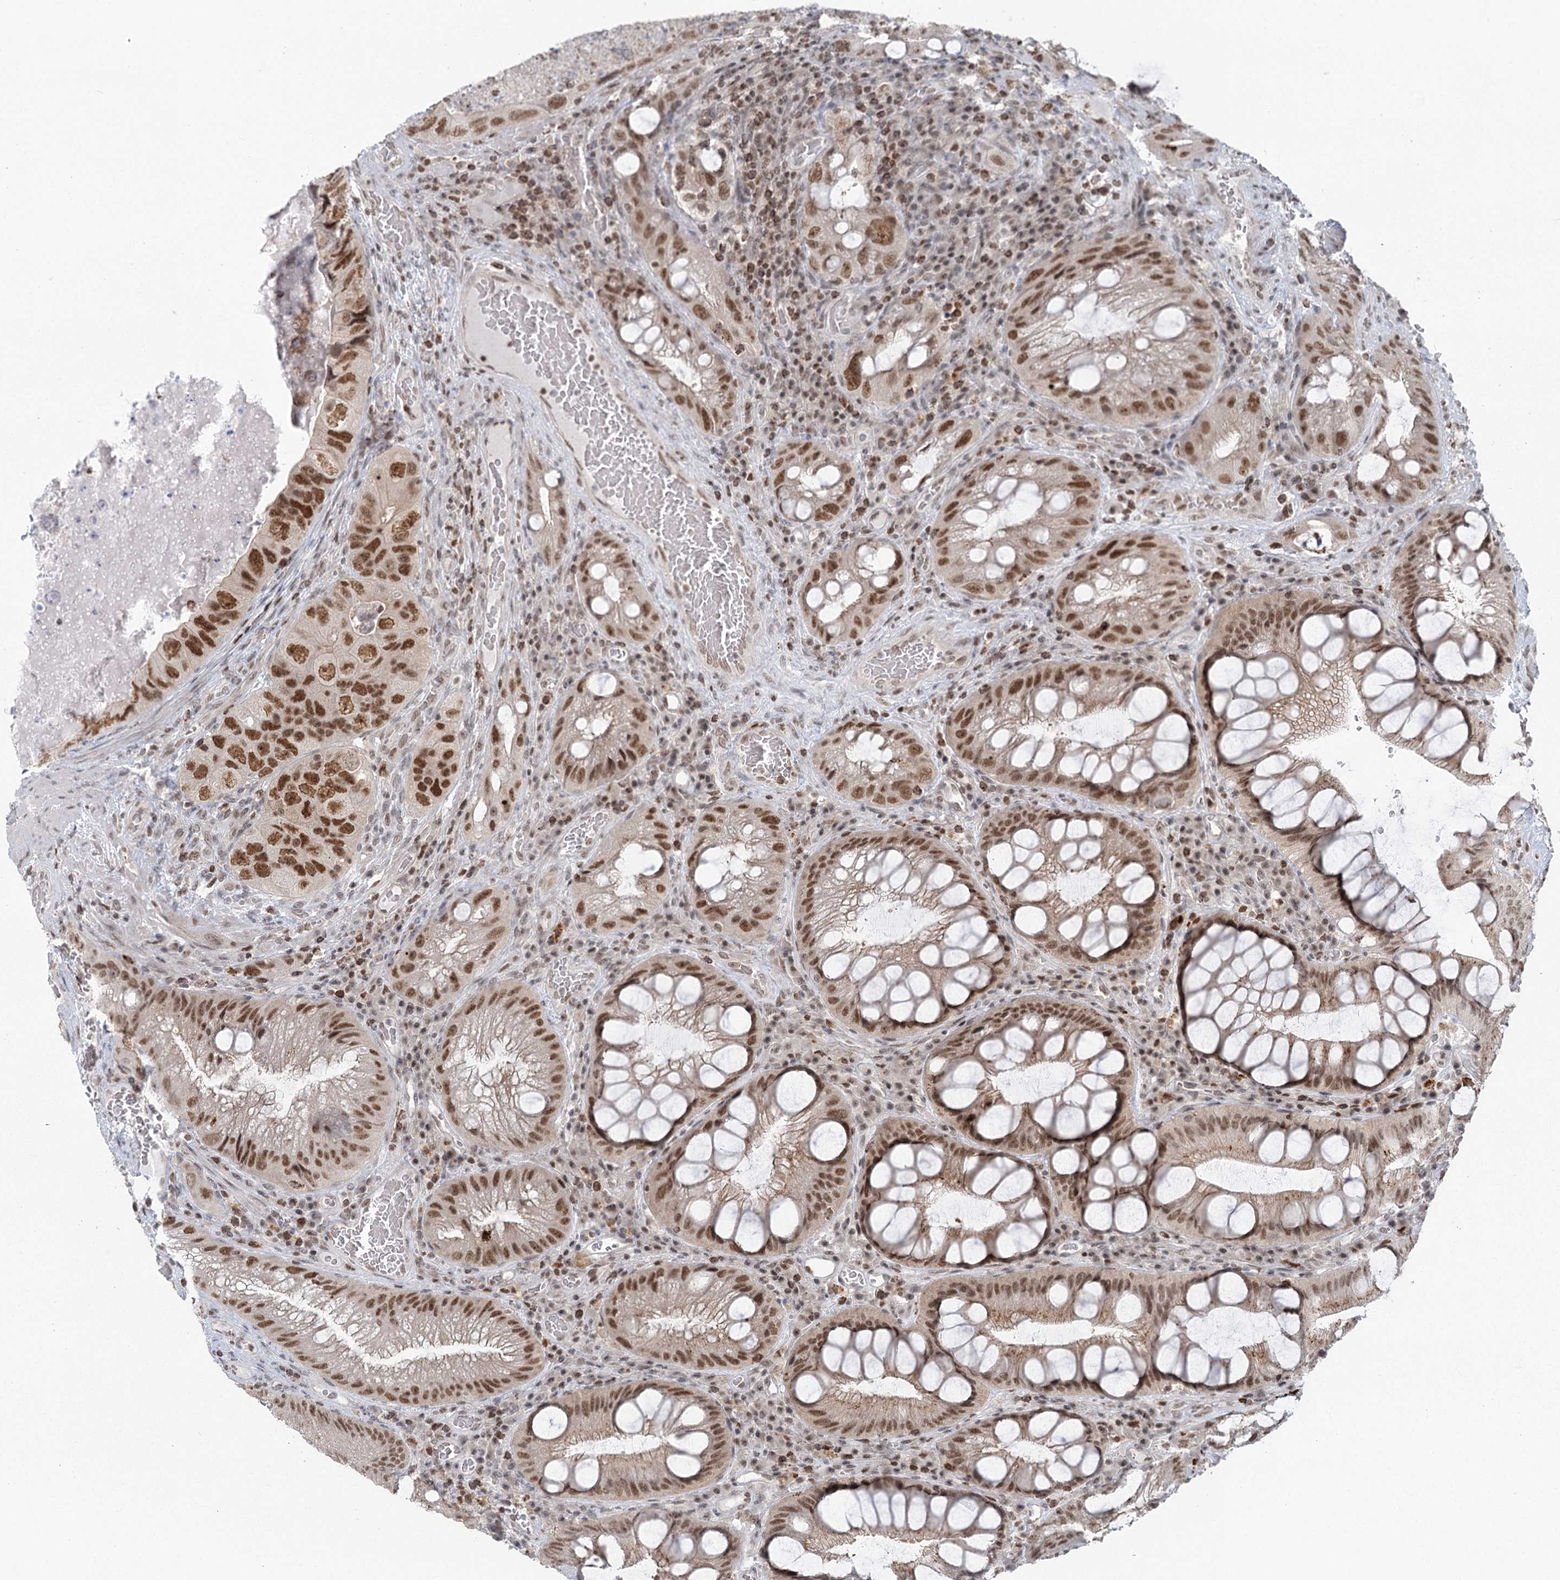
{"staining": {"intensity": "moderate", "quantity": ">75%", "location": "nuclear"}, "tissue": "colorectal cancer", "cell_type": "Tumor cells", "image_type": "cancer", "snomed": [{"axis": "morphology", "description": "Adenocarcinoma, NOS"}, {"axis": "topography", "description": "Rectum"}], "caption": "A medium amount of moderate nuclear expression is appreciated in approximately >75% of tumor cells in adenocarcinoma (colorectal) tissue.", "gene": "PDS5A", "patient": {"sex": "male", "age": 63}}